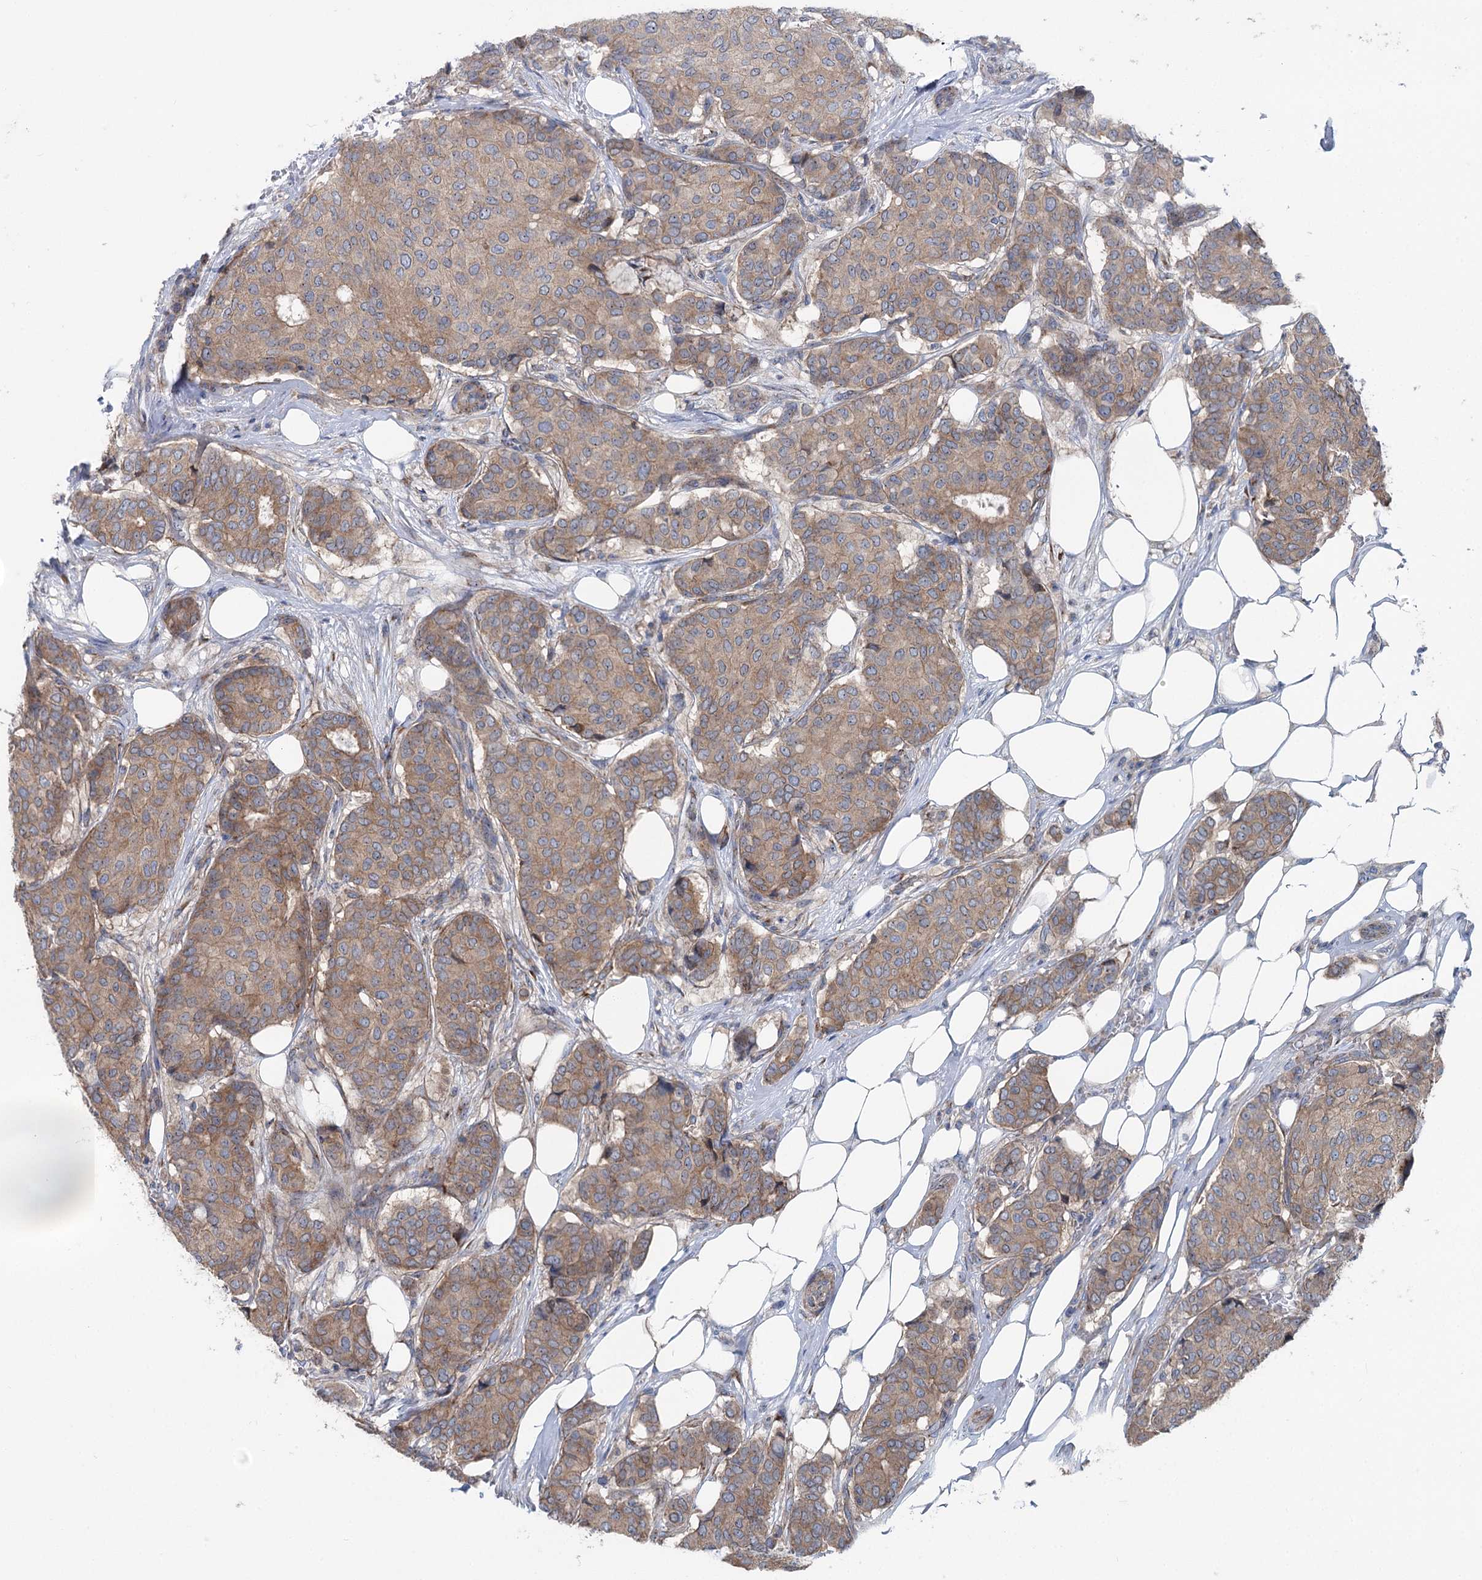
{"staining": {"intensity": "moderate", "quantity": ">75%", "location": "cytoplasmic/membranous"}, "tissue": "breast cancer", "cell_type": "Tumor cells", "image_type": "cancer", "snomed": [{"axis": "morphology", "description": "Duct carcinoma"}, {"axis": "topography", "description": "Breast"}], "caption": "Immunohistochemical staining of human breast infiltrating ductal carcinoma displays medium levels of moderate cytoplasmic/membranous protein positivity in about >75% of tumor cells.", "gene": "MARK2", "patient": {"sex": "female", "age": 75}}